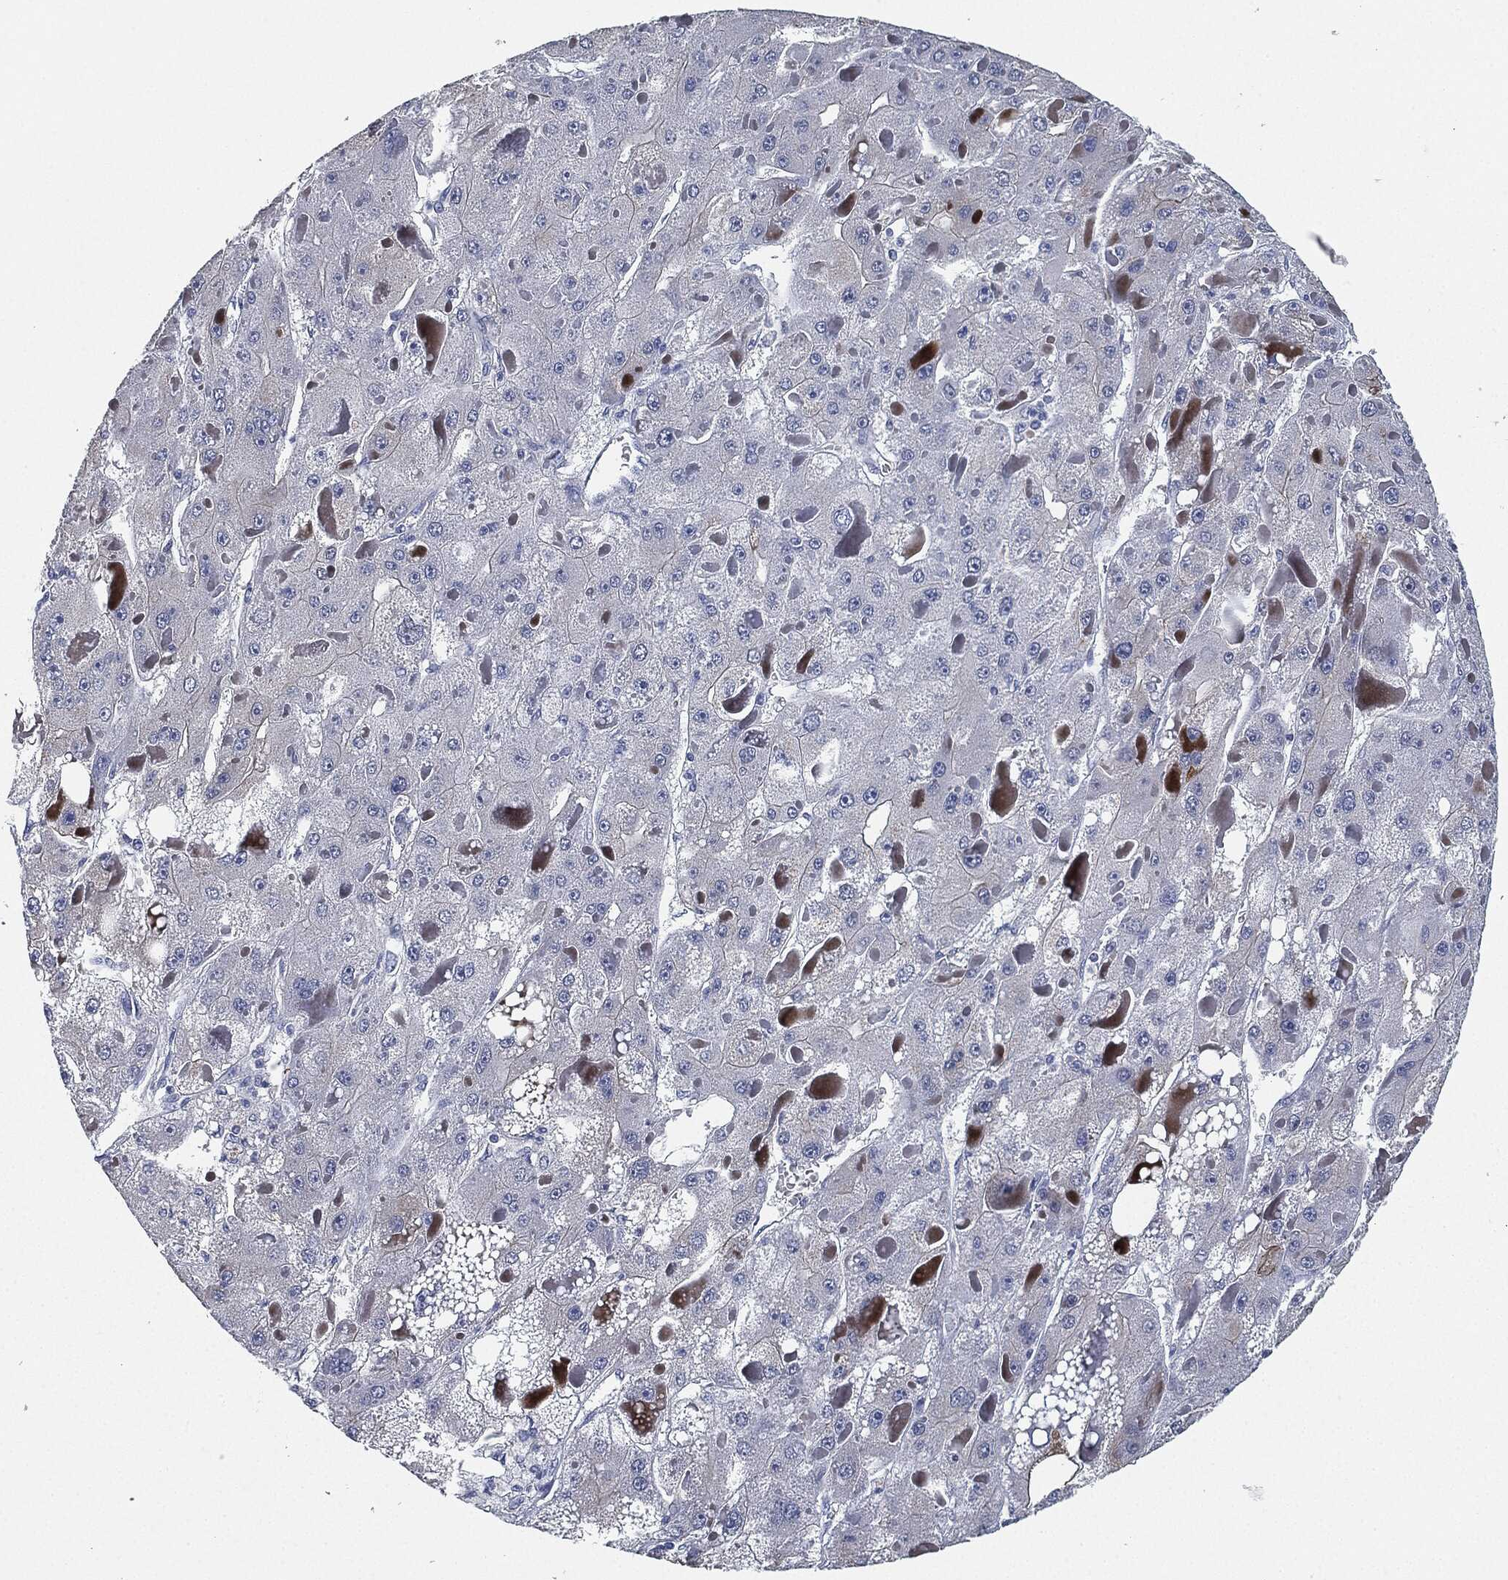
{"staining": {"intensity": "negative", "quantity": "none", "location": "none"}, "tissue": "liver cancer", "cell_type": "Tumor cells", "image_type": "cancer", "snomed": [{"axis": "morphology", "description": "Carcinoma, Hepatocellular, NOS"}, {"axis": "topography", "description": "Liver"}], "caption": "Human liver hepatocellular carcinoma stained for a protein using IHC demonstrates no positivity in tumor cells.", "gene": "SHROOM2", "patient": {"sex": "female", "age": 73}}